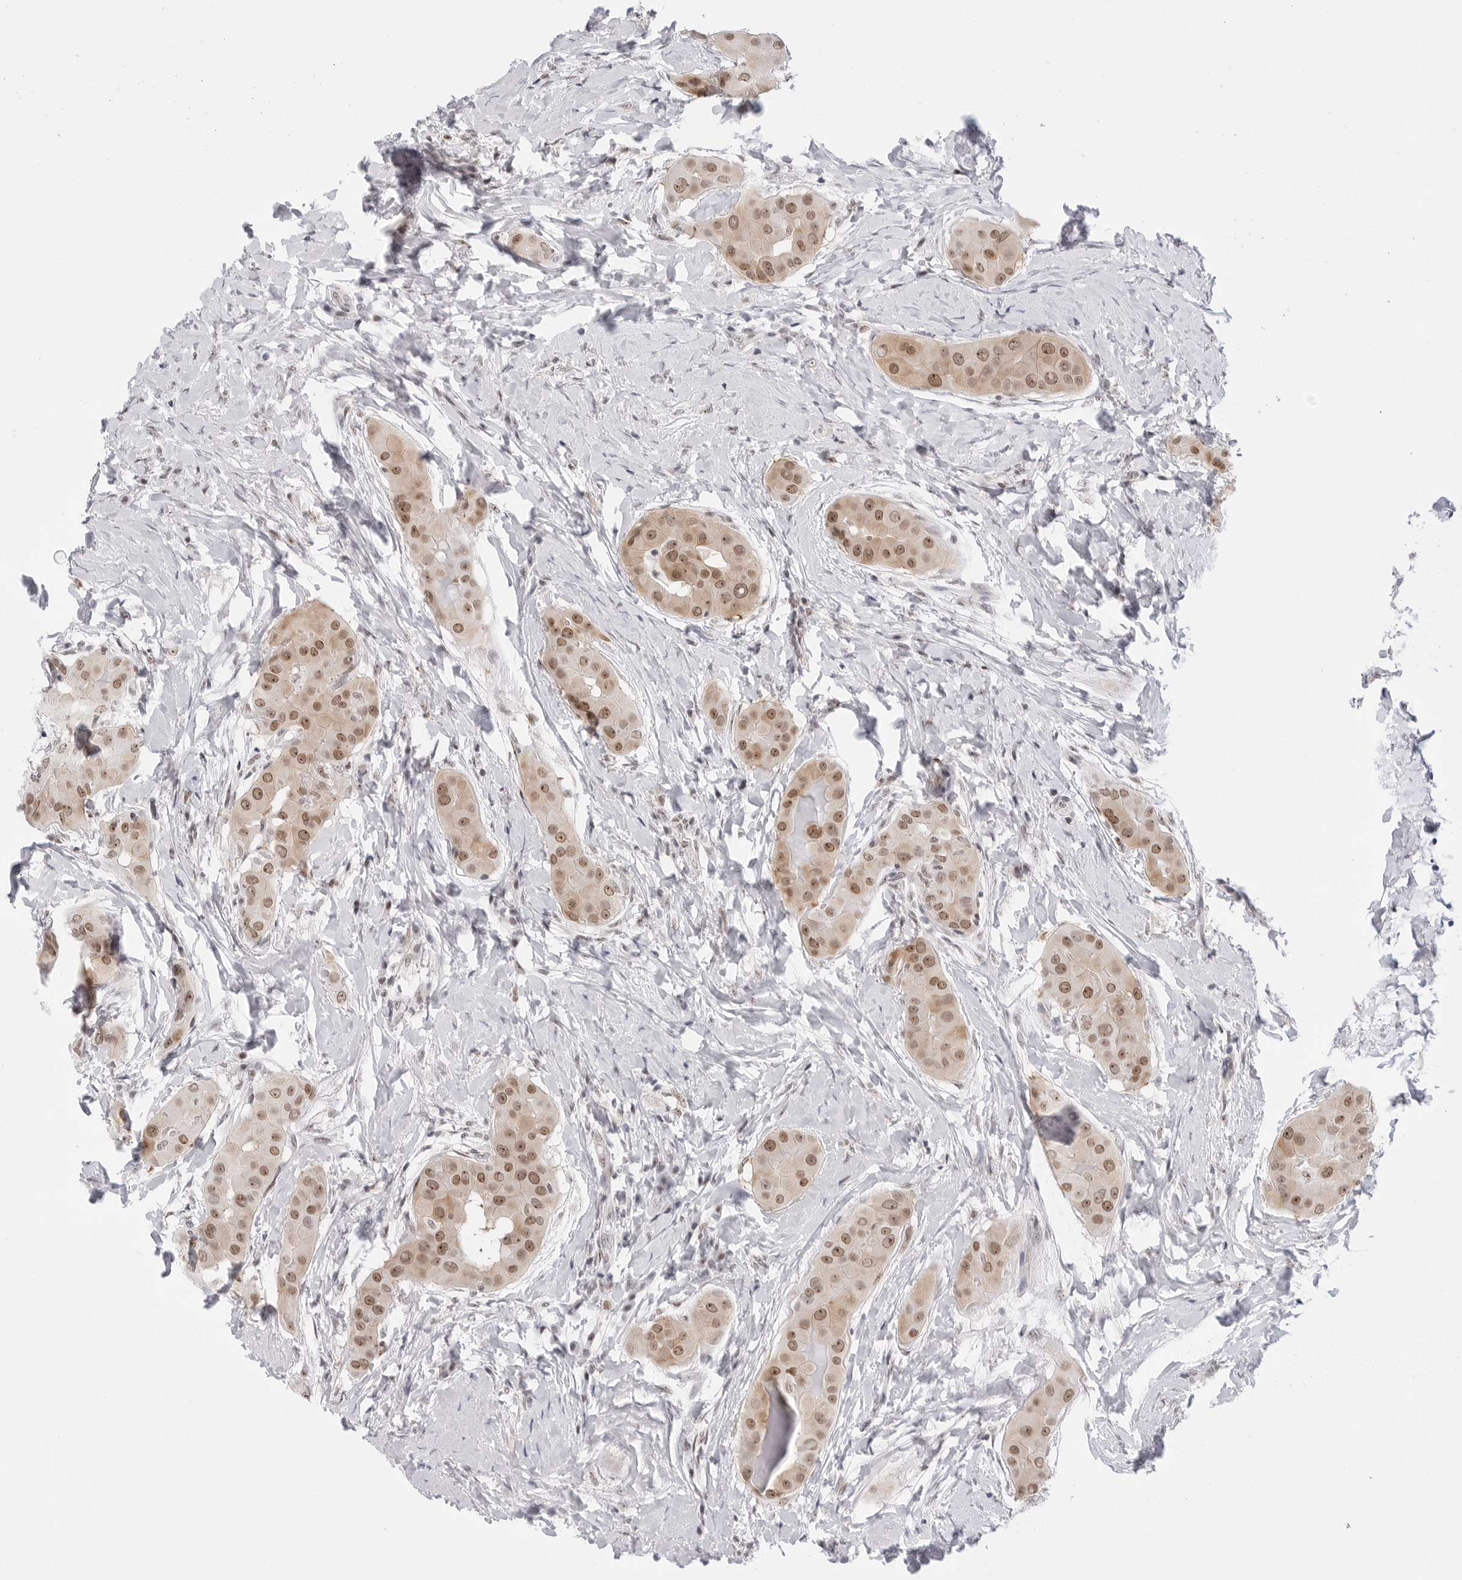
{"staining": {"intensity": "moderate", "quantity": ">75%", "location": "cytoplasmic/membranous,nuclear"}, "tissue": "thyroid cancer", "cell_type": "Tumor cells", "image_type": "cancer", "snomed": [{"axis": "morphology", "description": "Papillary adenocarcinoma, NOS"}, {"axis": "topography", "description": "Thyroid gland"}], "caption": "Thyroid cancer was stained to show a protein in brown. There is medium levels of moderate cytoplasmic/membranous and nuclear positivity in approximately >75% of tumor cells.", "gene": "C1orf162", "patient": {"sex": "male", "age": 33}}